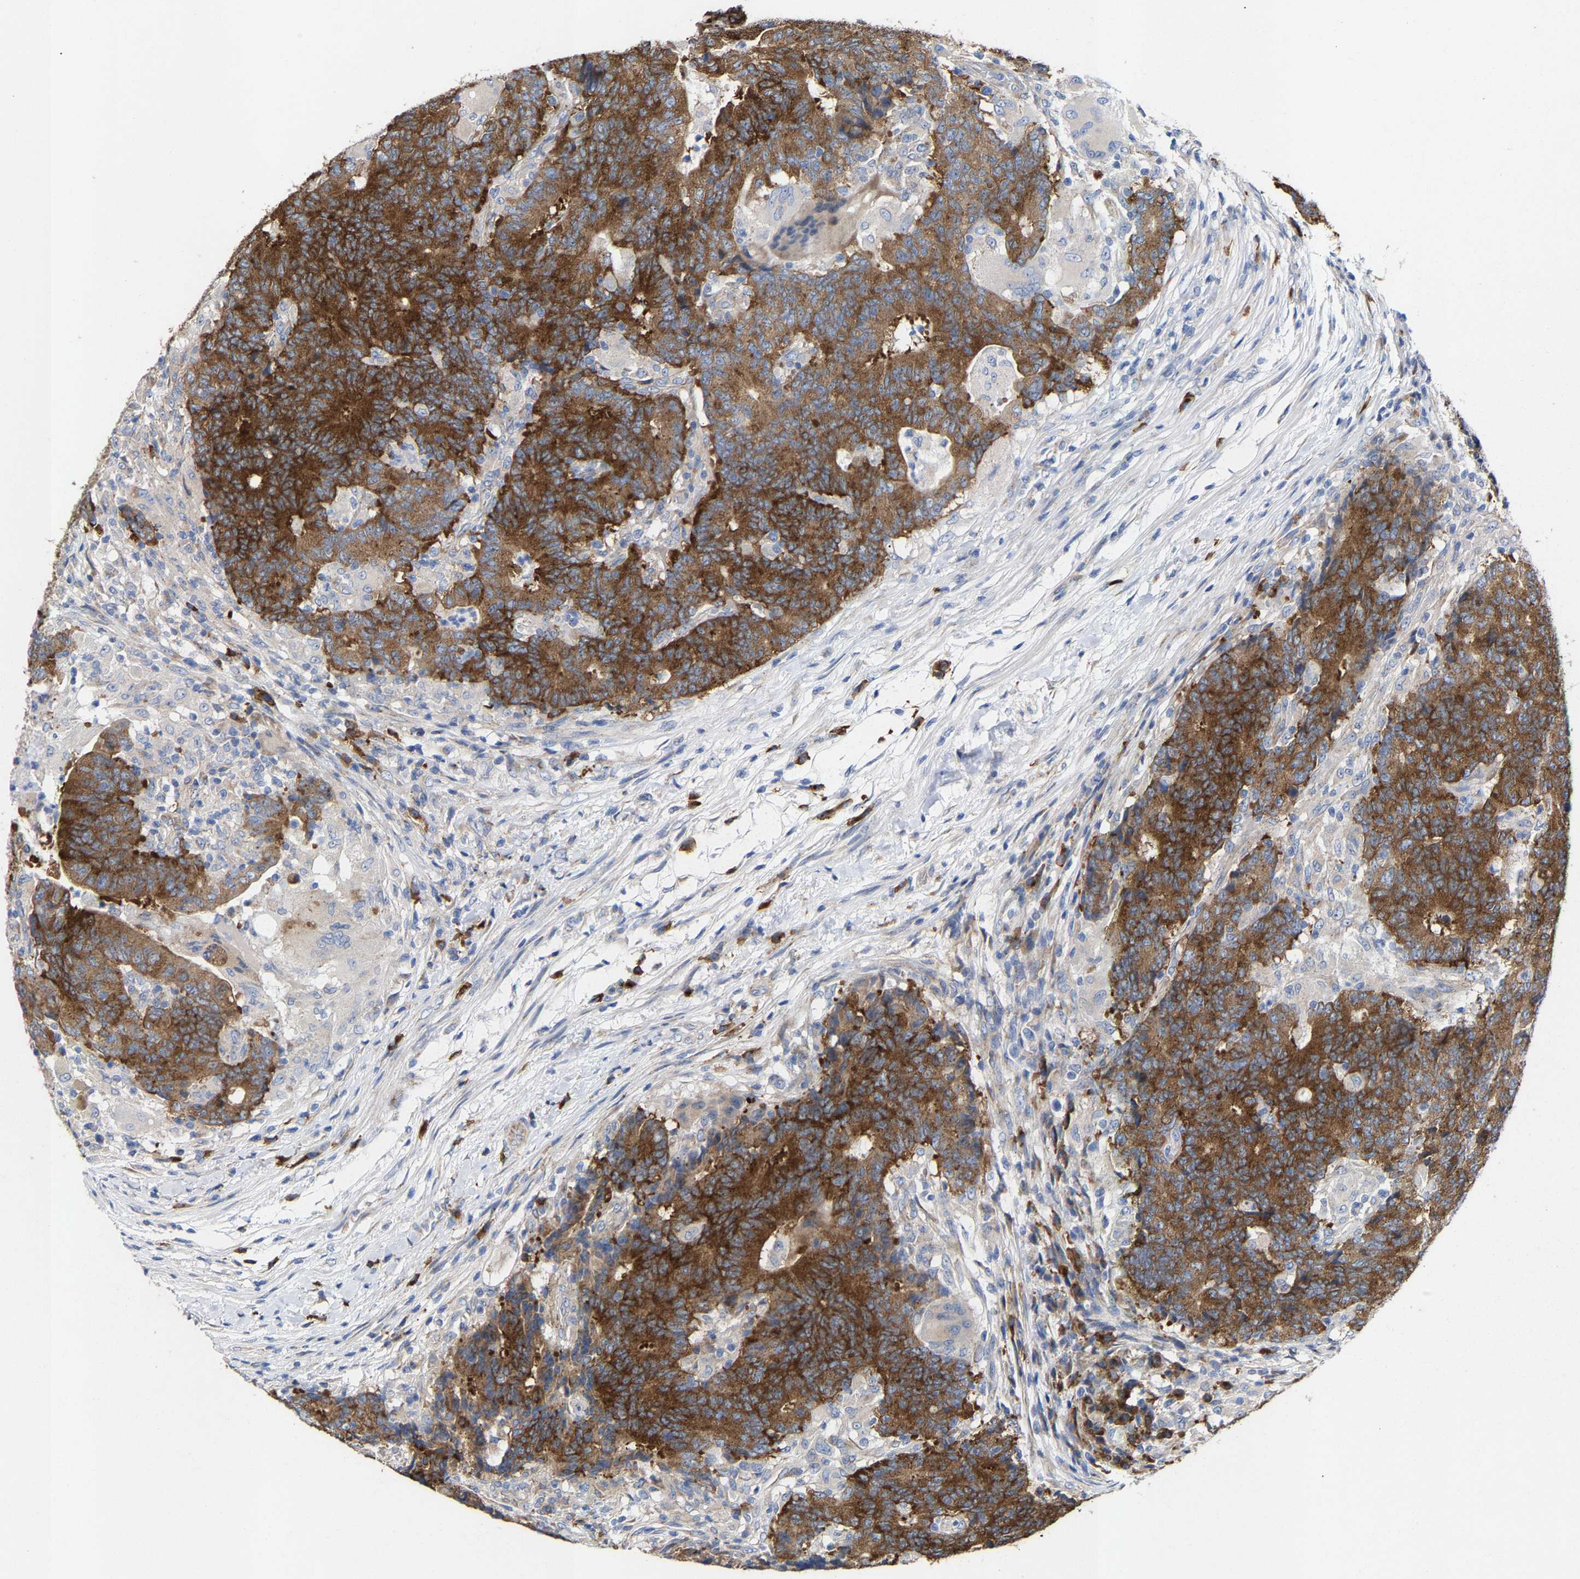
{"staining": {"intensity": "strong", "quantity": ">75%", "location": "cytoplasmic/membranous"}, "tissue": "colorectal cancer", "cell_type": "Tumor cells", "image_type": "cancer", "snomed": [{"axis": "morphology", "description": "Normal tissue, NOS"}, {"axis": "morphology", "description": "Adenocarcinoma, NOS"}, {"axis": "topography", "description": "Colon"}], "caption": "Adenocarcinoma (colorectal) stained with a protein marker demonstrates strong staining in tumor cells.", "gene": "PPP1R15A", "patient": {"sex": "female", "age": 75}}